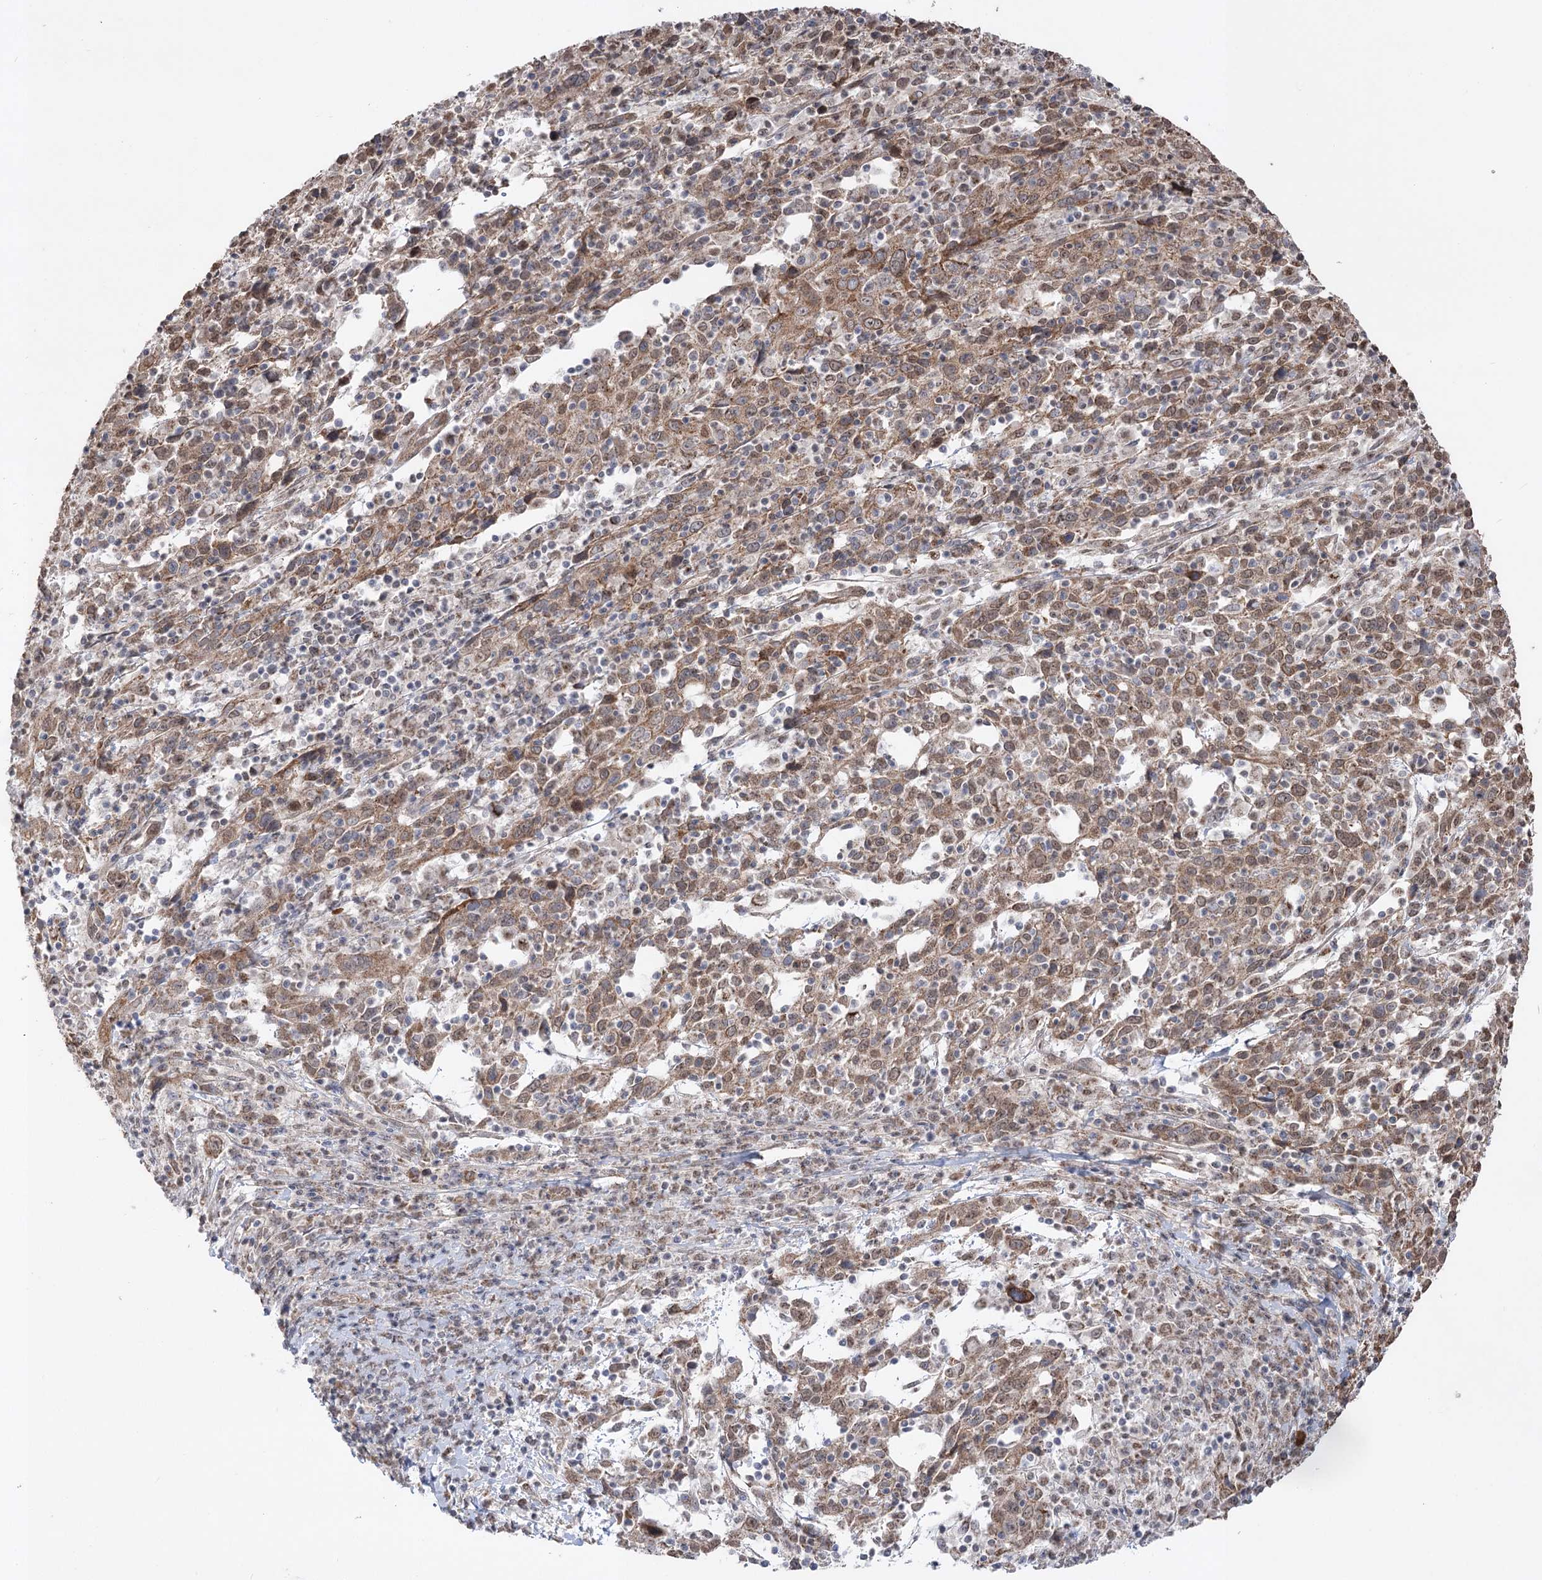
{"staining": {"intensity": "moderate", "quantity": ">75%", "location": "cytoplasmic/membranous"}, "tissue": "cervical cancer", "cell_type": "Tumor cells", "image_type": "cancer", "snomed": [{"axis": "morphology", "description": "Squamous cell carcinoma, NOS"}, {"axis": "topography", "description": "Cervix"}], "caption": "Protein analysis of squamous cell carcinoma (cervical) tissue reveals moderate cytoplasmic/membranous positivity in about >75% of tumor cells.", "gene": "ZSCAN23", "patient": {"sex": "female", "age": 46}}